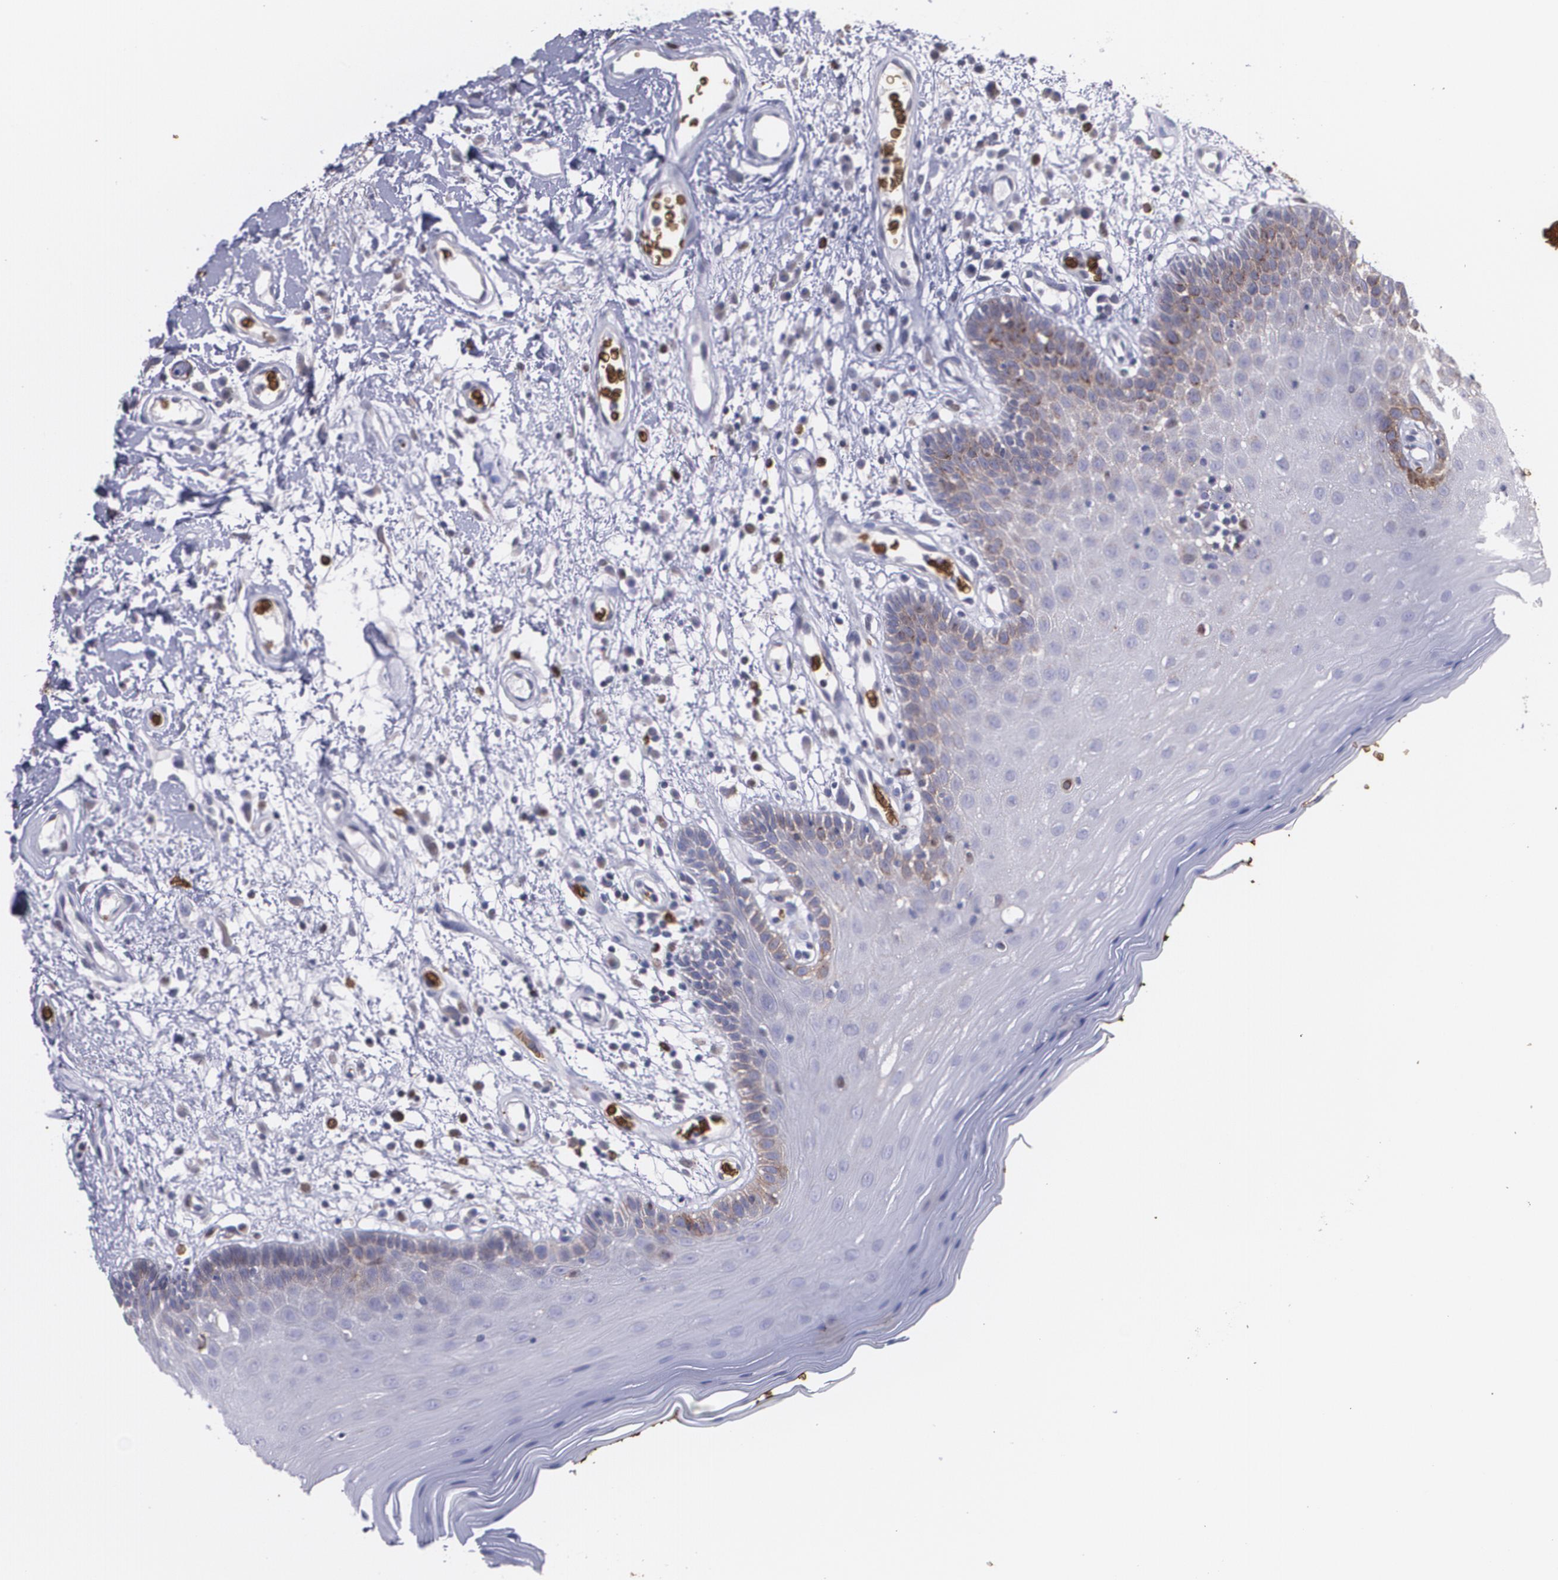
{"staining": {"intensity": "strong", "quantity": "<25%", "location": "cytoplasmic/membranous"}, "tissue": "oral mucosa", "cell_type": "Squamous epithelial cells", "image_type": "normal", "snomed": [{"axis": "morphology", "description": "Normal tissue, NOS"}, {"axis": "morphology", "description": "Squamous cell carcinoma, NOS"}, {"axis": "topography", "description": "Skeletal muscle"}, {"axis": "topography", "description": "Oral tissue"}, {"axis": "topography", "description": "Head-Neck"}], "caption": "This image shows immunohistochemistry (IHC) staining of normal human oral mucosa, with medium strong cytoplasmic/membranous staining in approximately <25% of squamous epithelial cells.", "gene": "SLC2A1", "patient": {"sex": "male", "age": 71}}